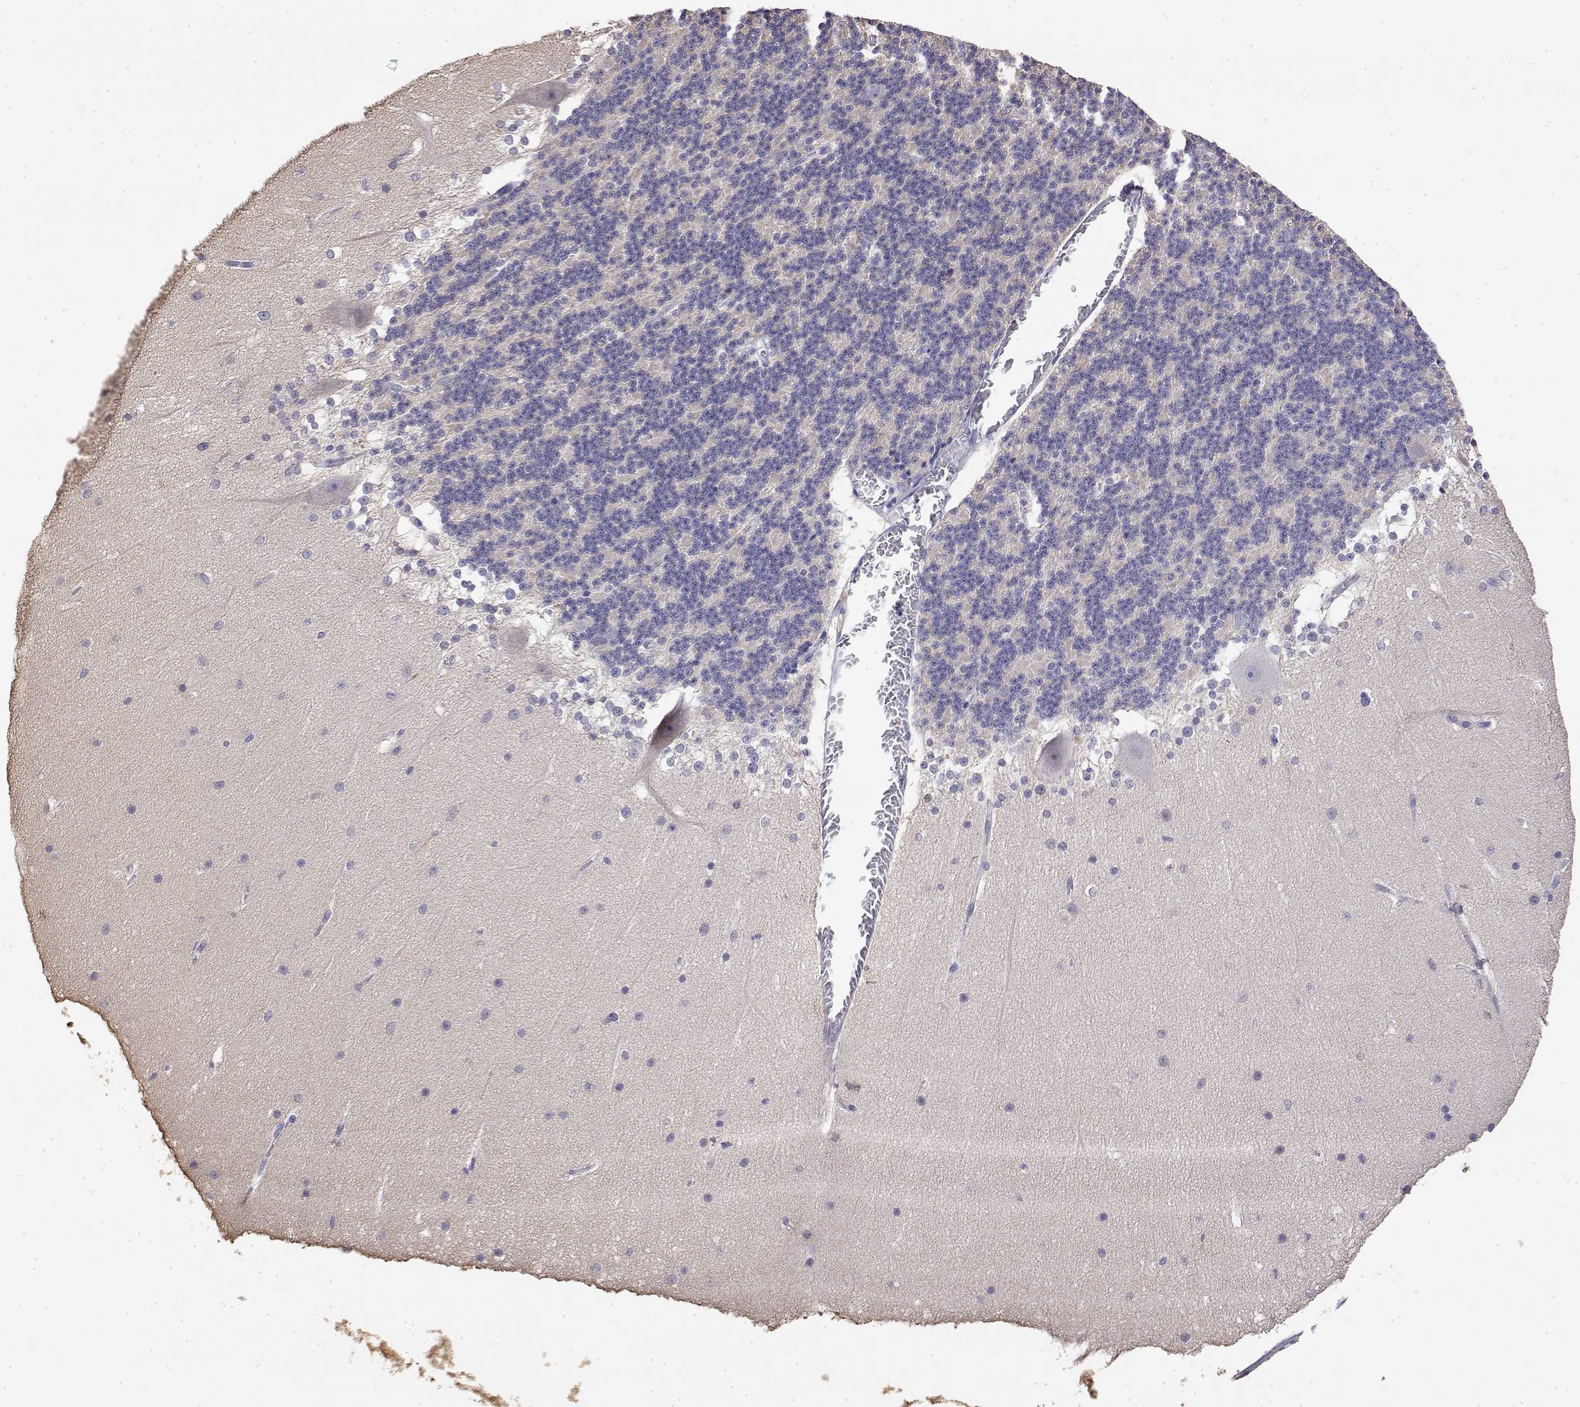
{"staining": {"intensity": "negative", "quantity": "none", "location": "none"}, "tissue": "cerebellum", "cell_type": "Cells in granular layer", "image_type": "normal", "snomed": [{"axis": "morphology", "description": "Normal tissue, NOS"}, {"axis": "topography", "description": "Cerebellum"}], "caption": "Immunohistochemistry (IHC) image of normal cerebellum: human cerebellum stained with DAB demonstrates no significant protein positivity in cells in granular layer.", "gene": "LY6D", "patient": {"sex": "female", "age": 19}}